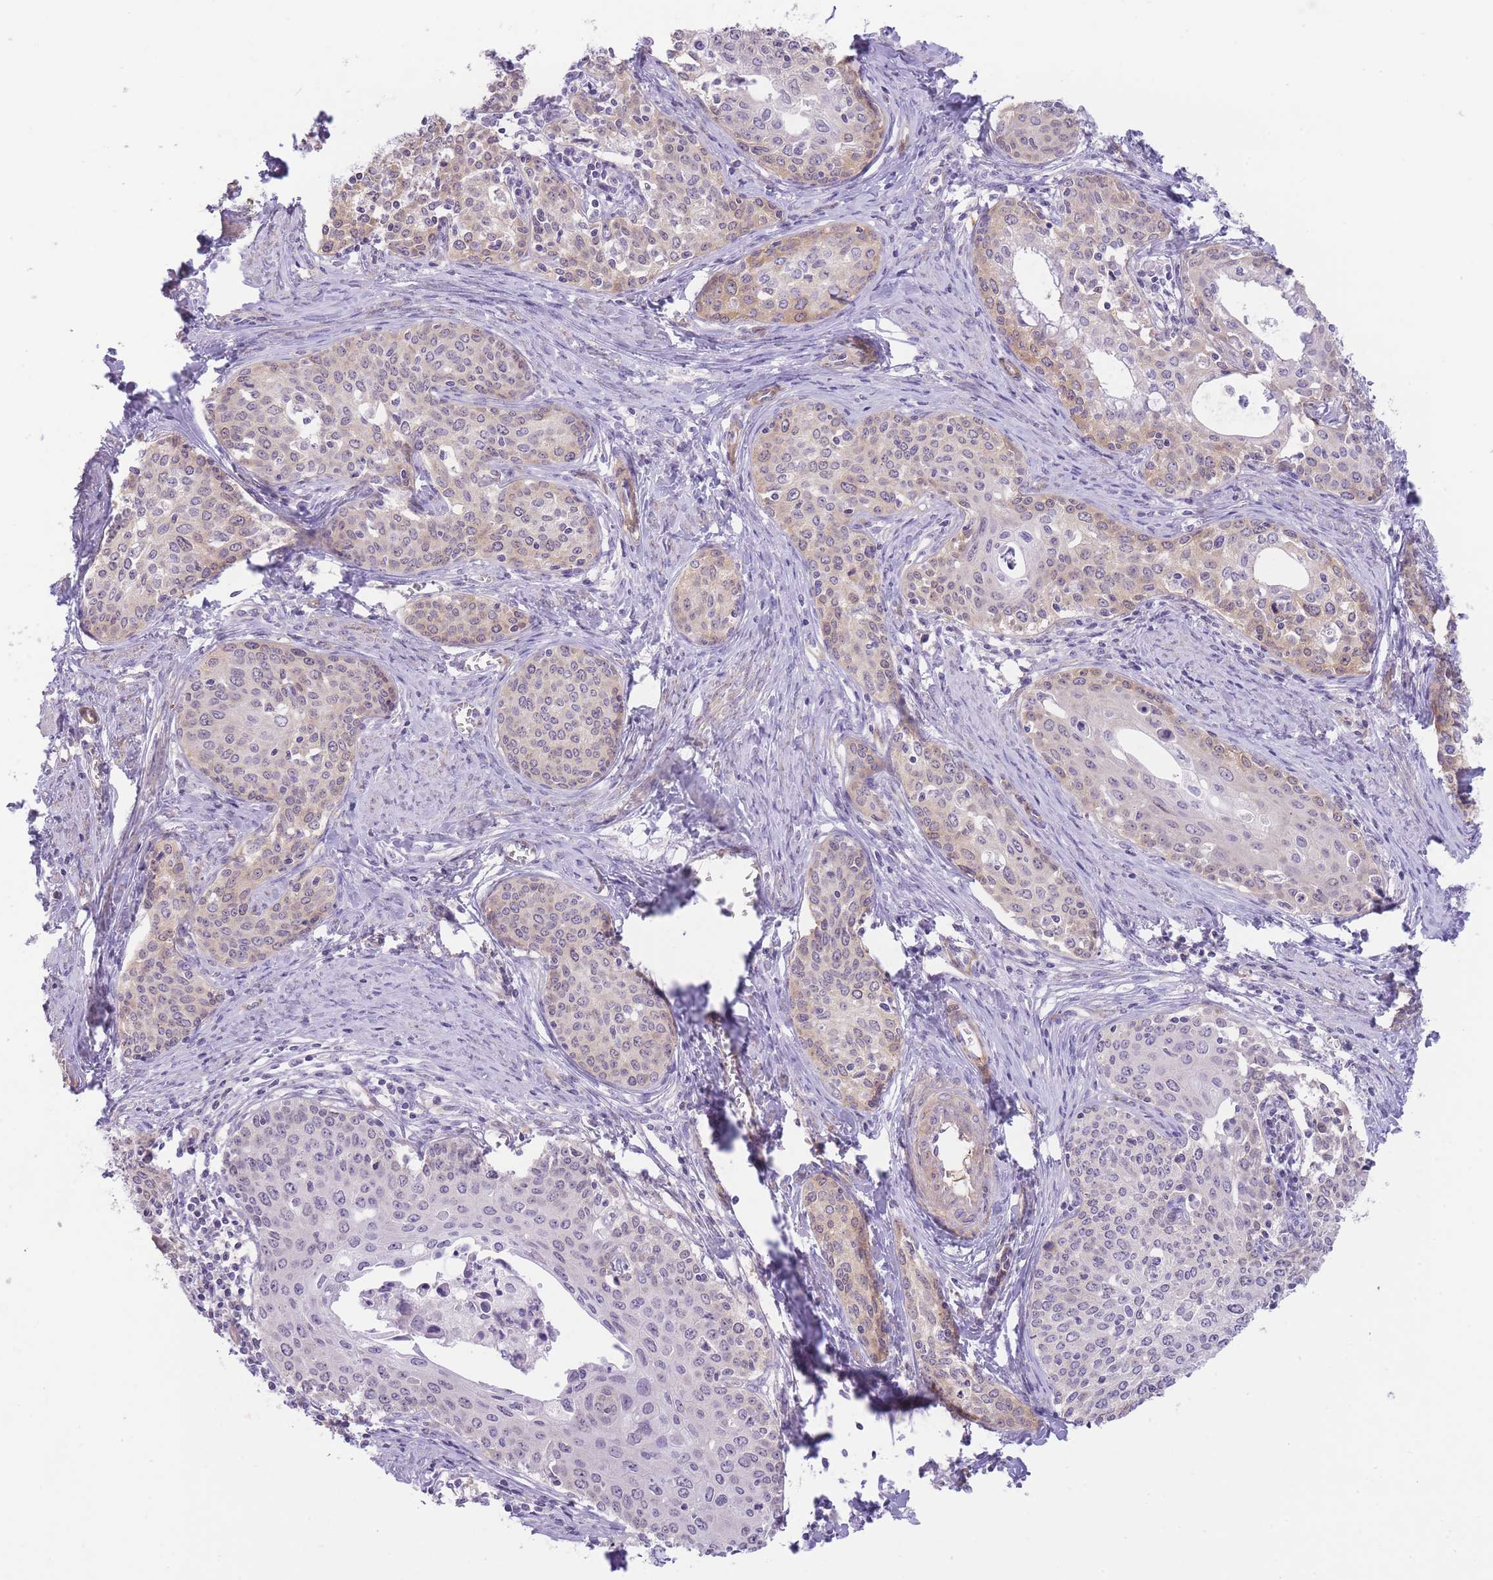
{"staining": {"intensity": "weak", "quantity": "<25%", "location": "cytoplasmic/membranous"}, "tissue": "cervical cancer", "cell_type": "Tumor cells", "image_type": "cancer", "snomed": [{"axis": "morphology", "description": "Squamous cell carcinoma, NOS"}, {"axis": "morphology", "description": "Adenocarcinoma, NOS"}, {"axis": "topography", "description": "Cervix"}], "caption": "Tumor cells are negative for protein expression in human cervical cancer.", "gene": "OR11H12", "patient": {"sex": "female", "age": 52}}